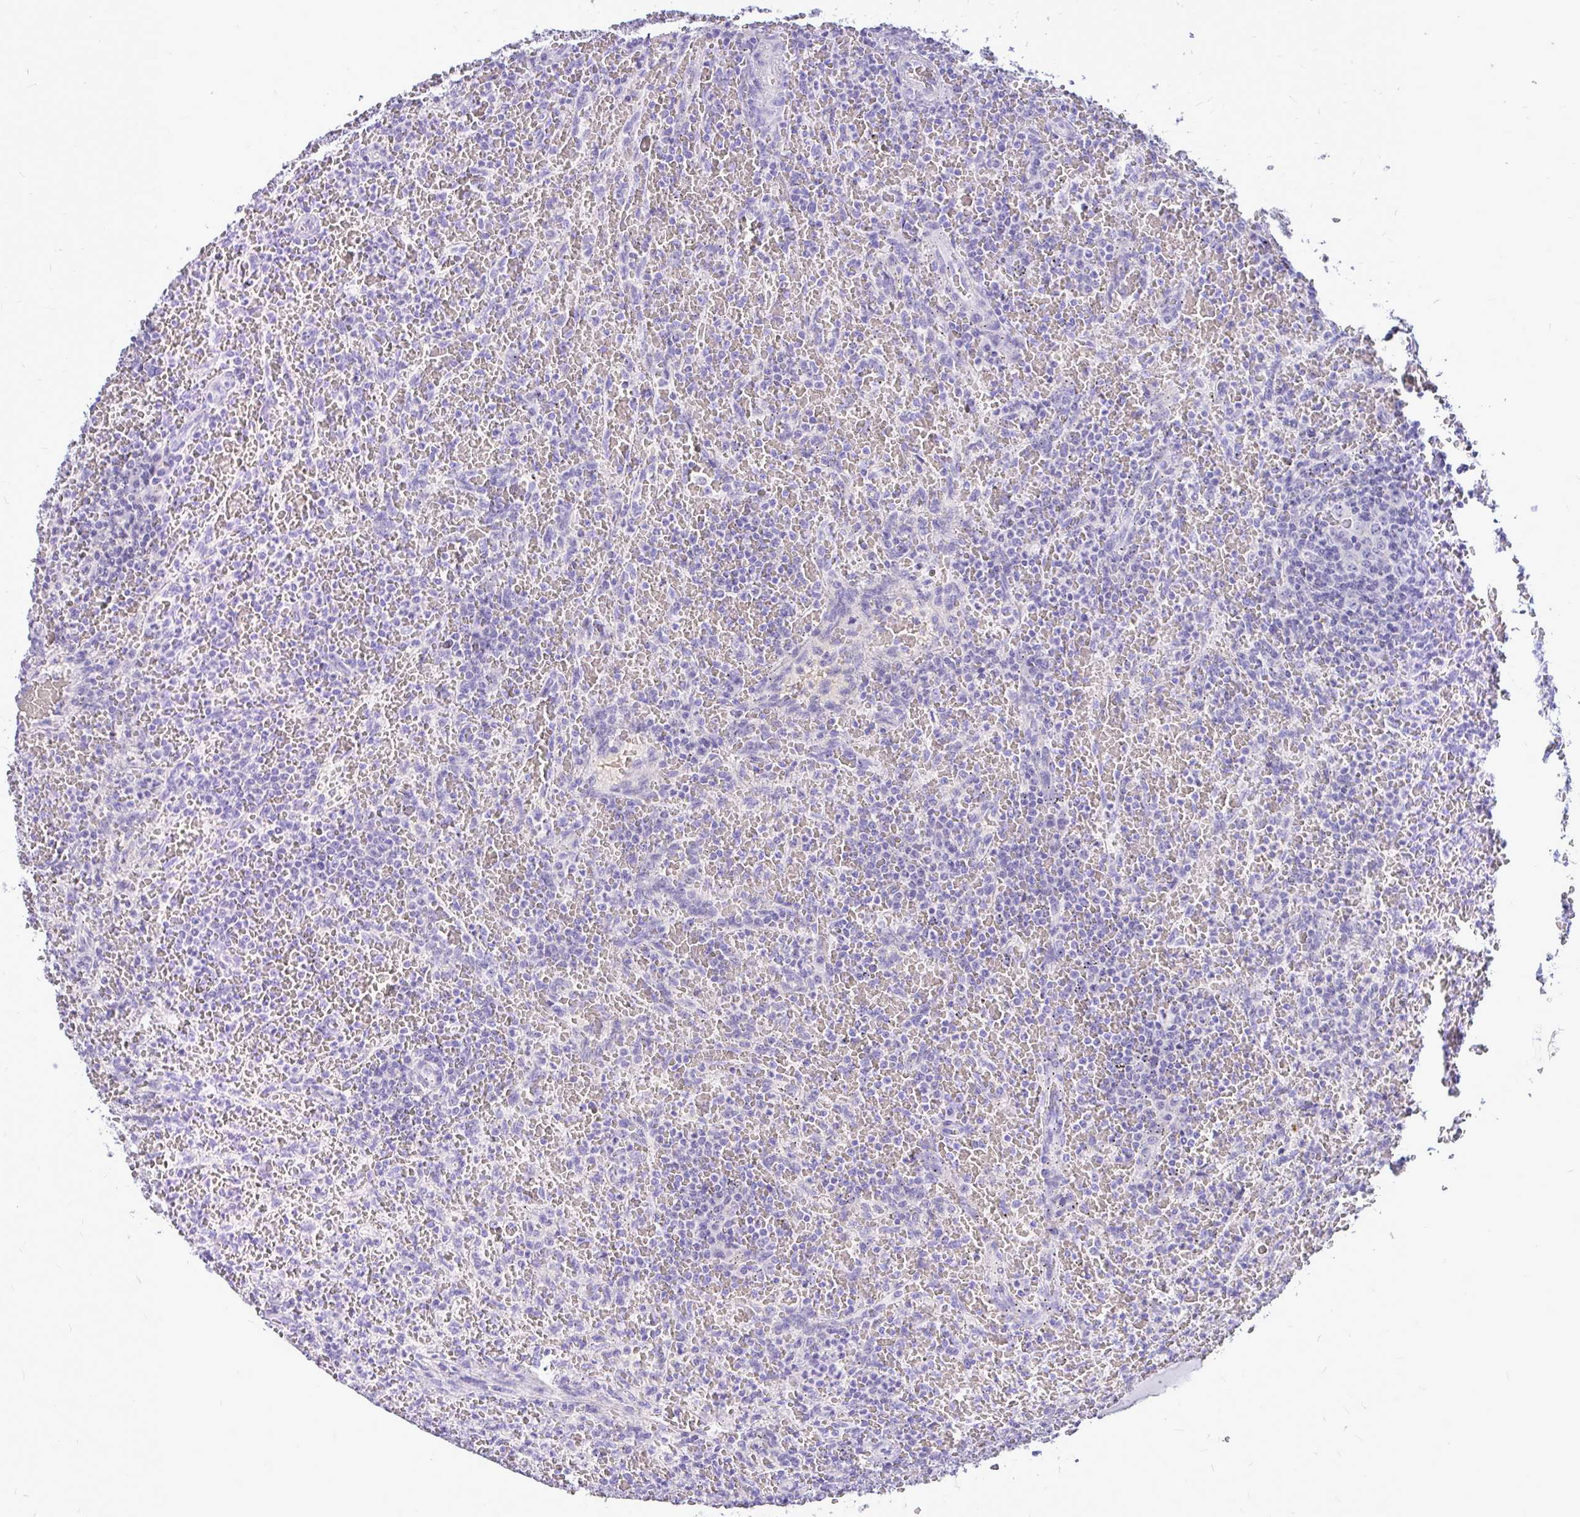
{"staining": {"intensity": "negative", "quantity": "none", "location": "none"}, "tissue": "lymphoma", "cell_type": "Tumor cells", "image_type": "cancer", "snomed": [{"axis": "morphology", "description": "Malignant lymphoma, non-Hodgkin's type, Low grade"}, {"axis": "topography", "description": "Spleen"}], "caption": "Malignant lymphoma, non-Hodgkin's type (low-grade) stained for a protein using immunohistochemistry demonstrates no positivity tumor cells.", "gene": "MAP1LC3A", "patient": {"sex": "female", "age": 64}}